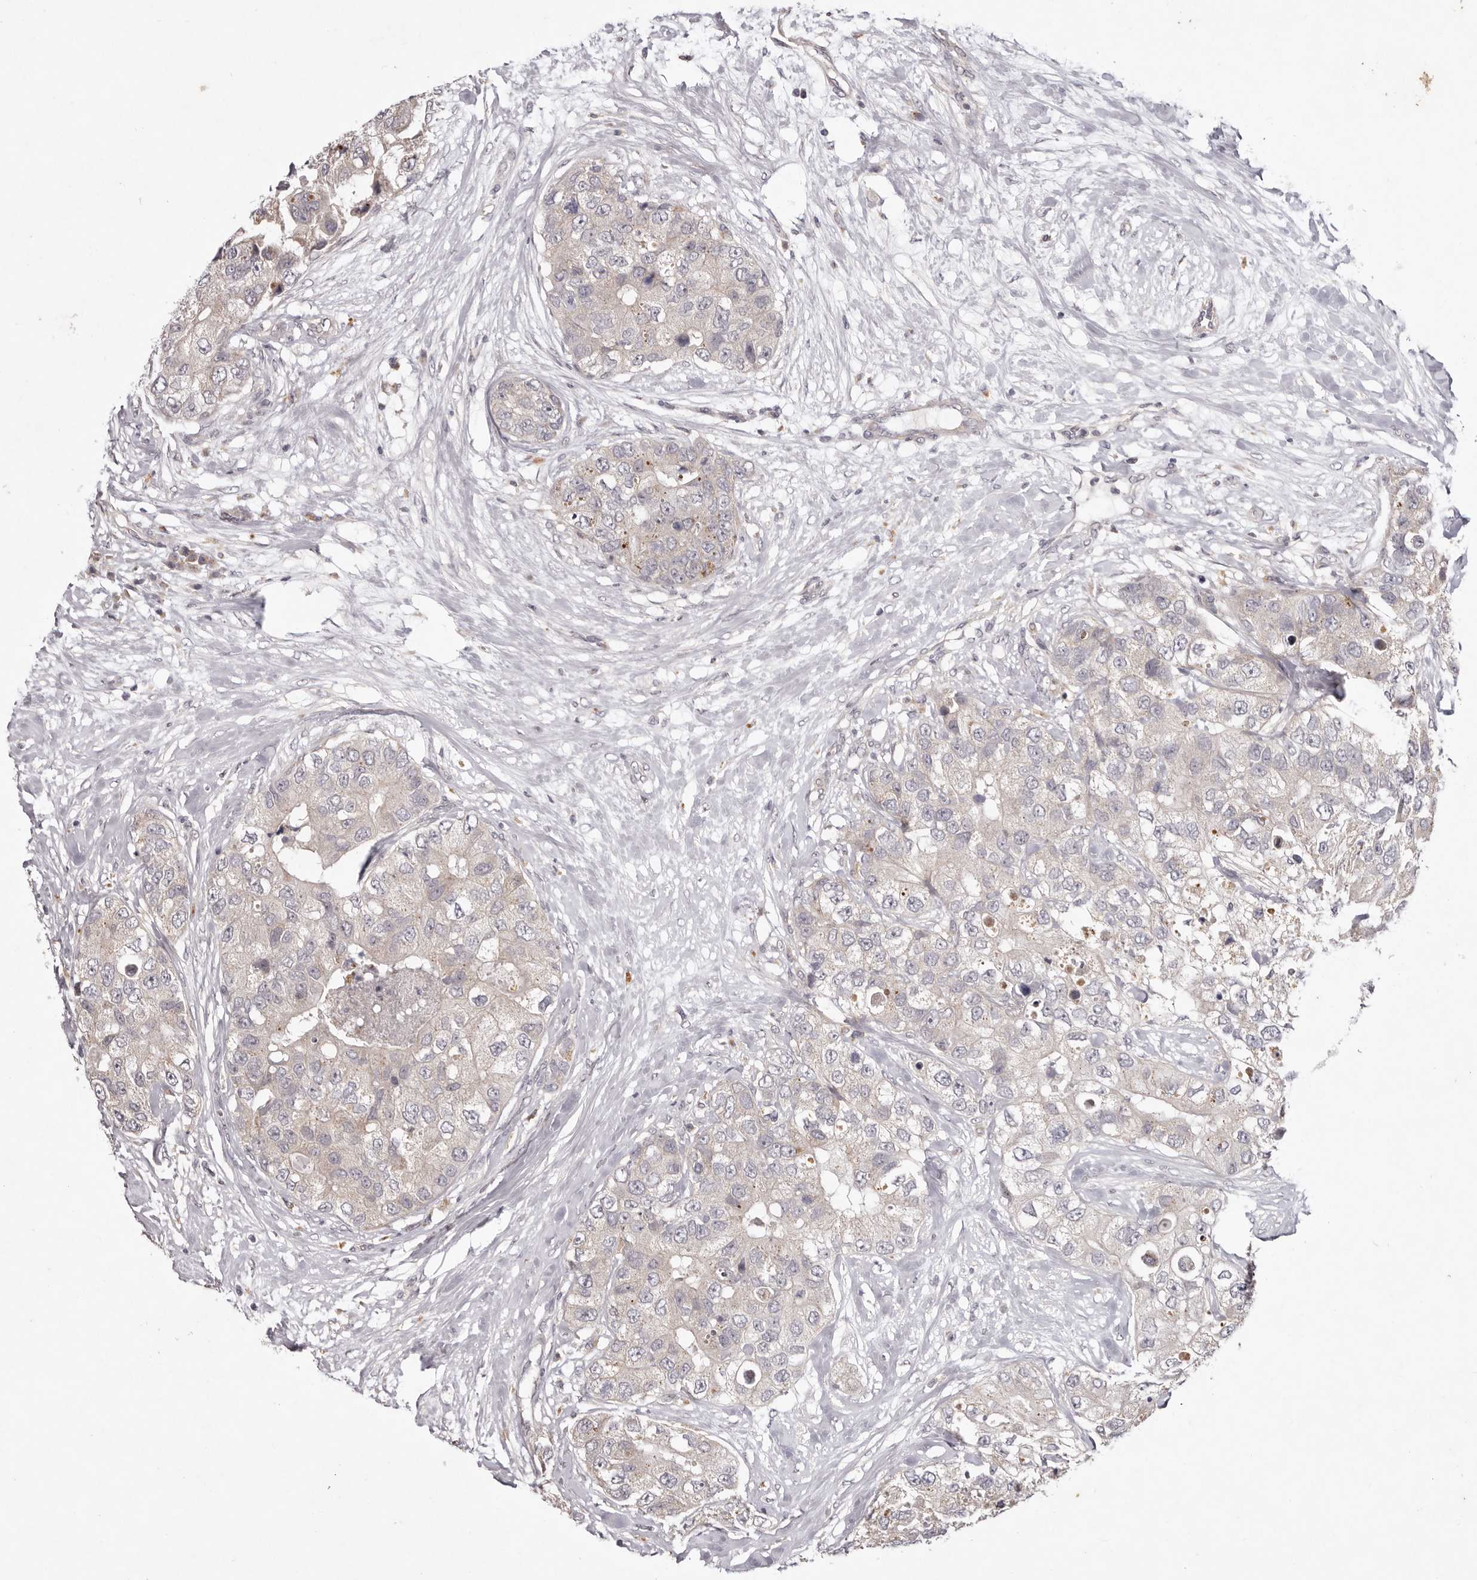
{"staining": {"intensity": "negative", "quantity": "none", "location": "none"}, "tissue": "breast cancer", "cell_type": "Tumor cells", "image_type": "cancer", "snomed": [{"axis": "morphology", "description": "Duct carcinoma"}, {"axis": "topography", "description": "Breast"}], "caption": "This photomicrograph is of breast cancer stained with IHC to label a protein in brown with the nuclei are counter-stained blue. There is no expression in tumor cells.", "gene": "GARNL3", "patient": {"sex": "female", "age": 62}}